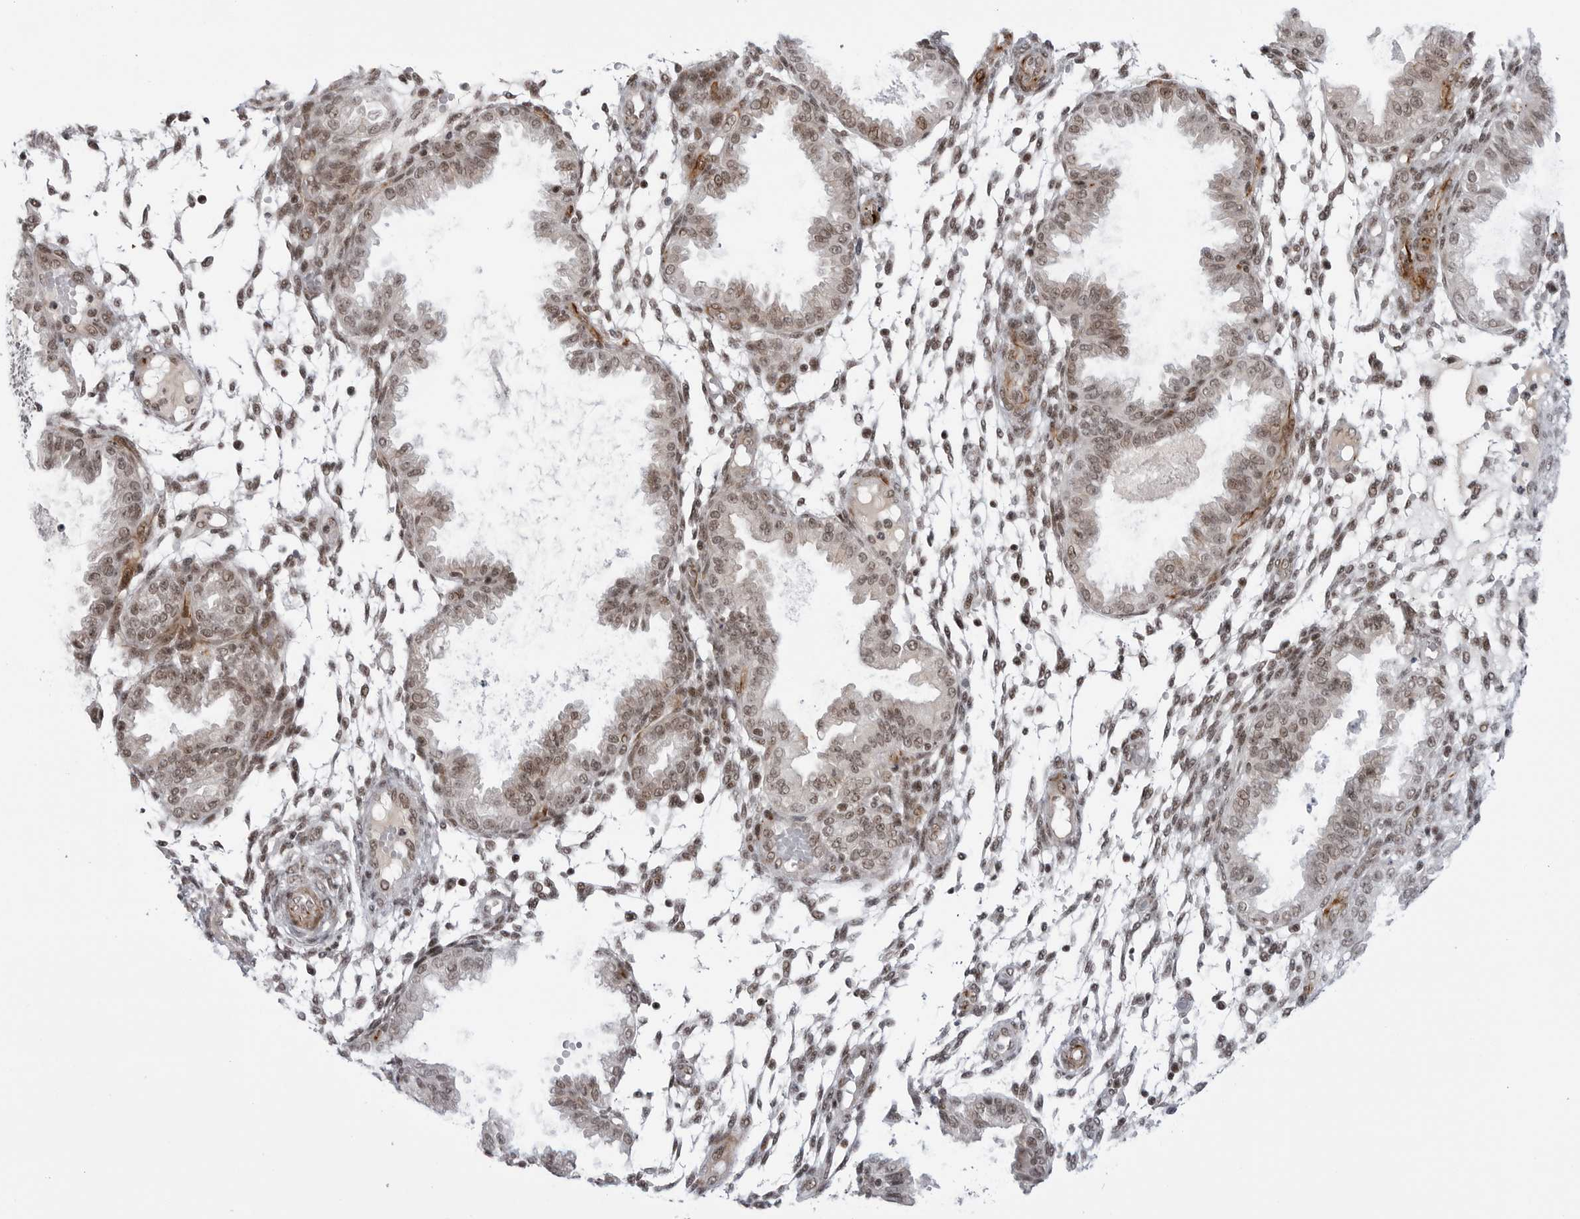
{"staining": {"intensity": "weak", "quantity": "25%-75%", "location": "nuclear"}, "tissue": "endometrium", "cell_type": "Cells in endometrial stroma", "image_type": "normal", "snomed": [{"axis": "morphology", "description": "Normal tissue, NOS"}, {"axis": "topography", "description": "Endometrium"}], "caption": "Protein analysis of normal endometrium displays weak nuclear expression in approximately 25%-75% of cells in endometrial stroma. (Brightfield microscopy of DAB IHC at high magnification).", "gene": "TRIM66", "patient": {"sex": "female", "age": 33}}